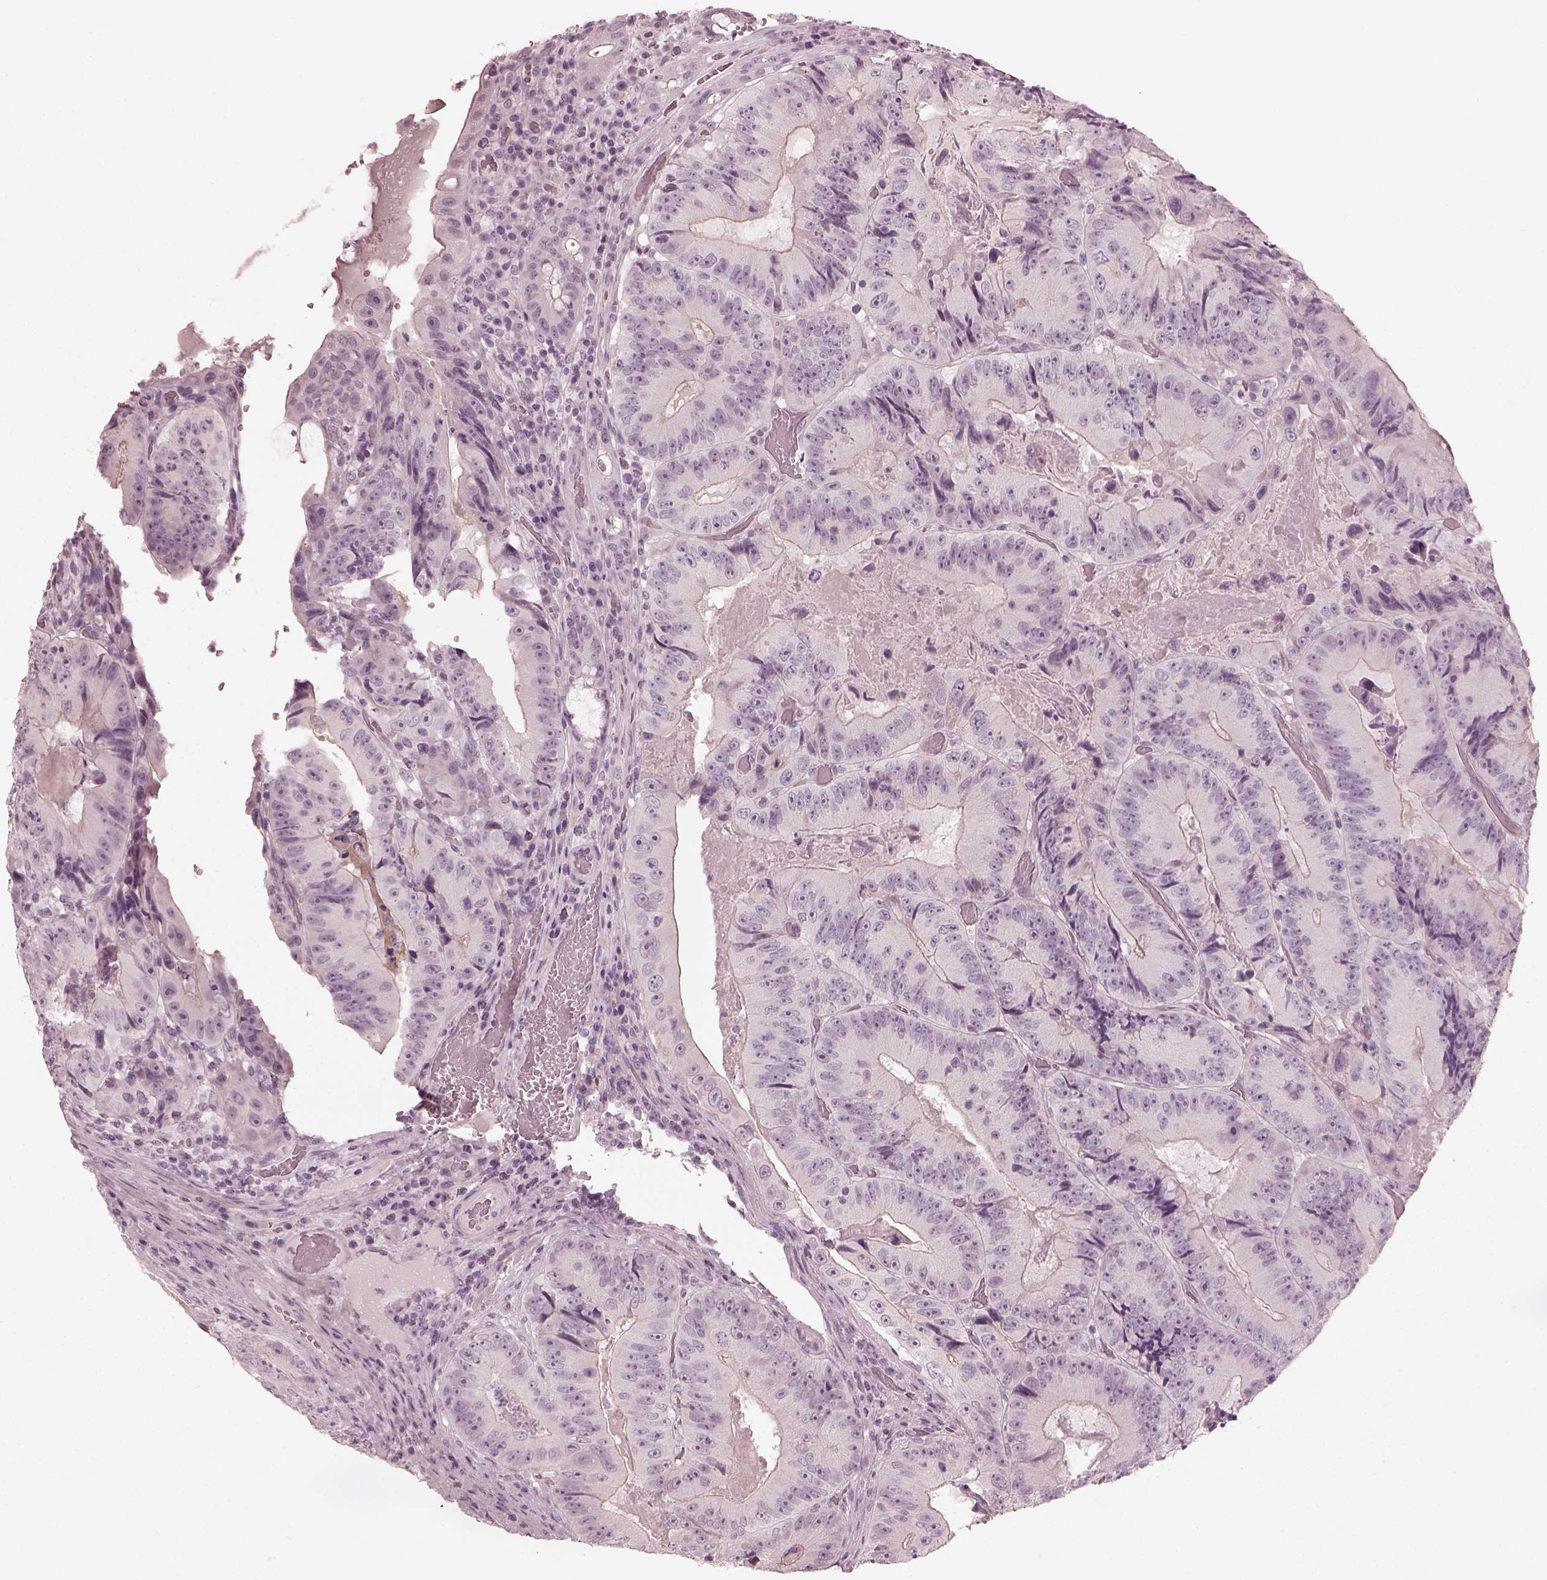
{"staining": {"intensity": "negative", "quantity": "none", "location": "none"}, "tissue": "colorectal cancer", "cell_type": "Tumor cells", "image_type": "cancer", "snomed": [{"axis": "morphology", "description": "Adenocarcinoma, NOS"}, {"axis": "topography", "description": "Colon"}], "caption": "Colorectal cancer (adenocarcinoma) was stained to show a protein in brown. There is no significant expression in tumor cells.", "gene": "OPTC", "patient": {"sex": "female", "age": 86}}